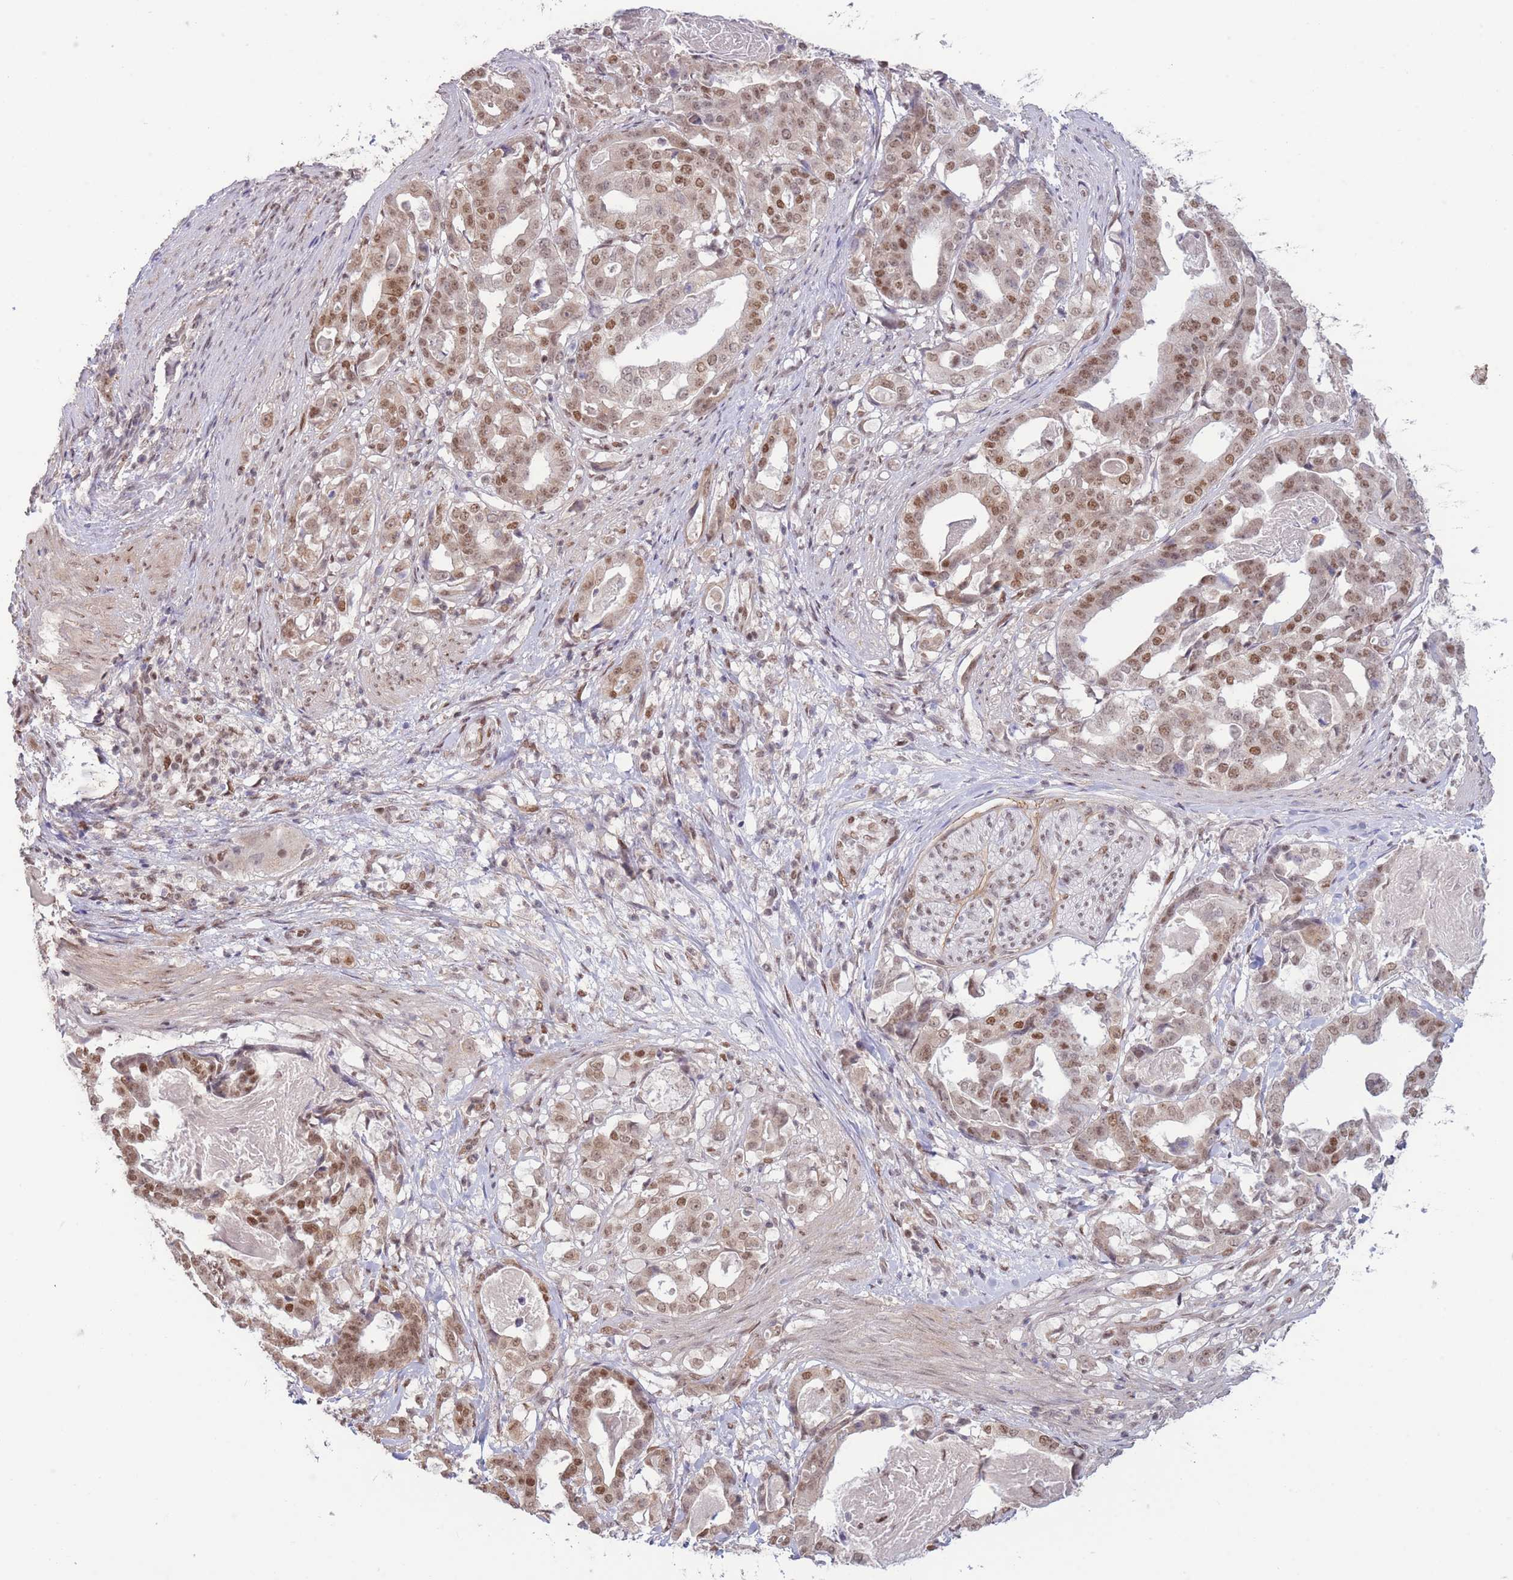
{"staining": {"intensity": "moderate", "quantity": ">75%", "location": "nuclear"}, "tissue": "stomach cancer", "cell_type": "Tumor cells", "image_type": "cancer", "snomed": [{"axis": "morphology", "description": "Adenocarcinoma, NOS"}, {"axis": "topography", "description": "Stomach"}], "caption": "Immunohistochemical staining of stomach cancer (adenocarcinoma) reveals medium levels of moderate nuclear expression in about >75% of tumor cells. (Brightfield microscopy of DAB IHC at high magnification).", "gene": "CARD8", "patient": {"sex": "male", "age": 48}}